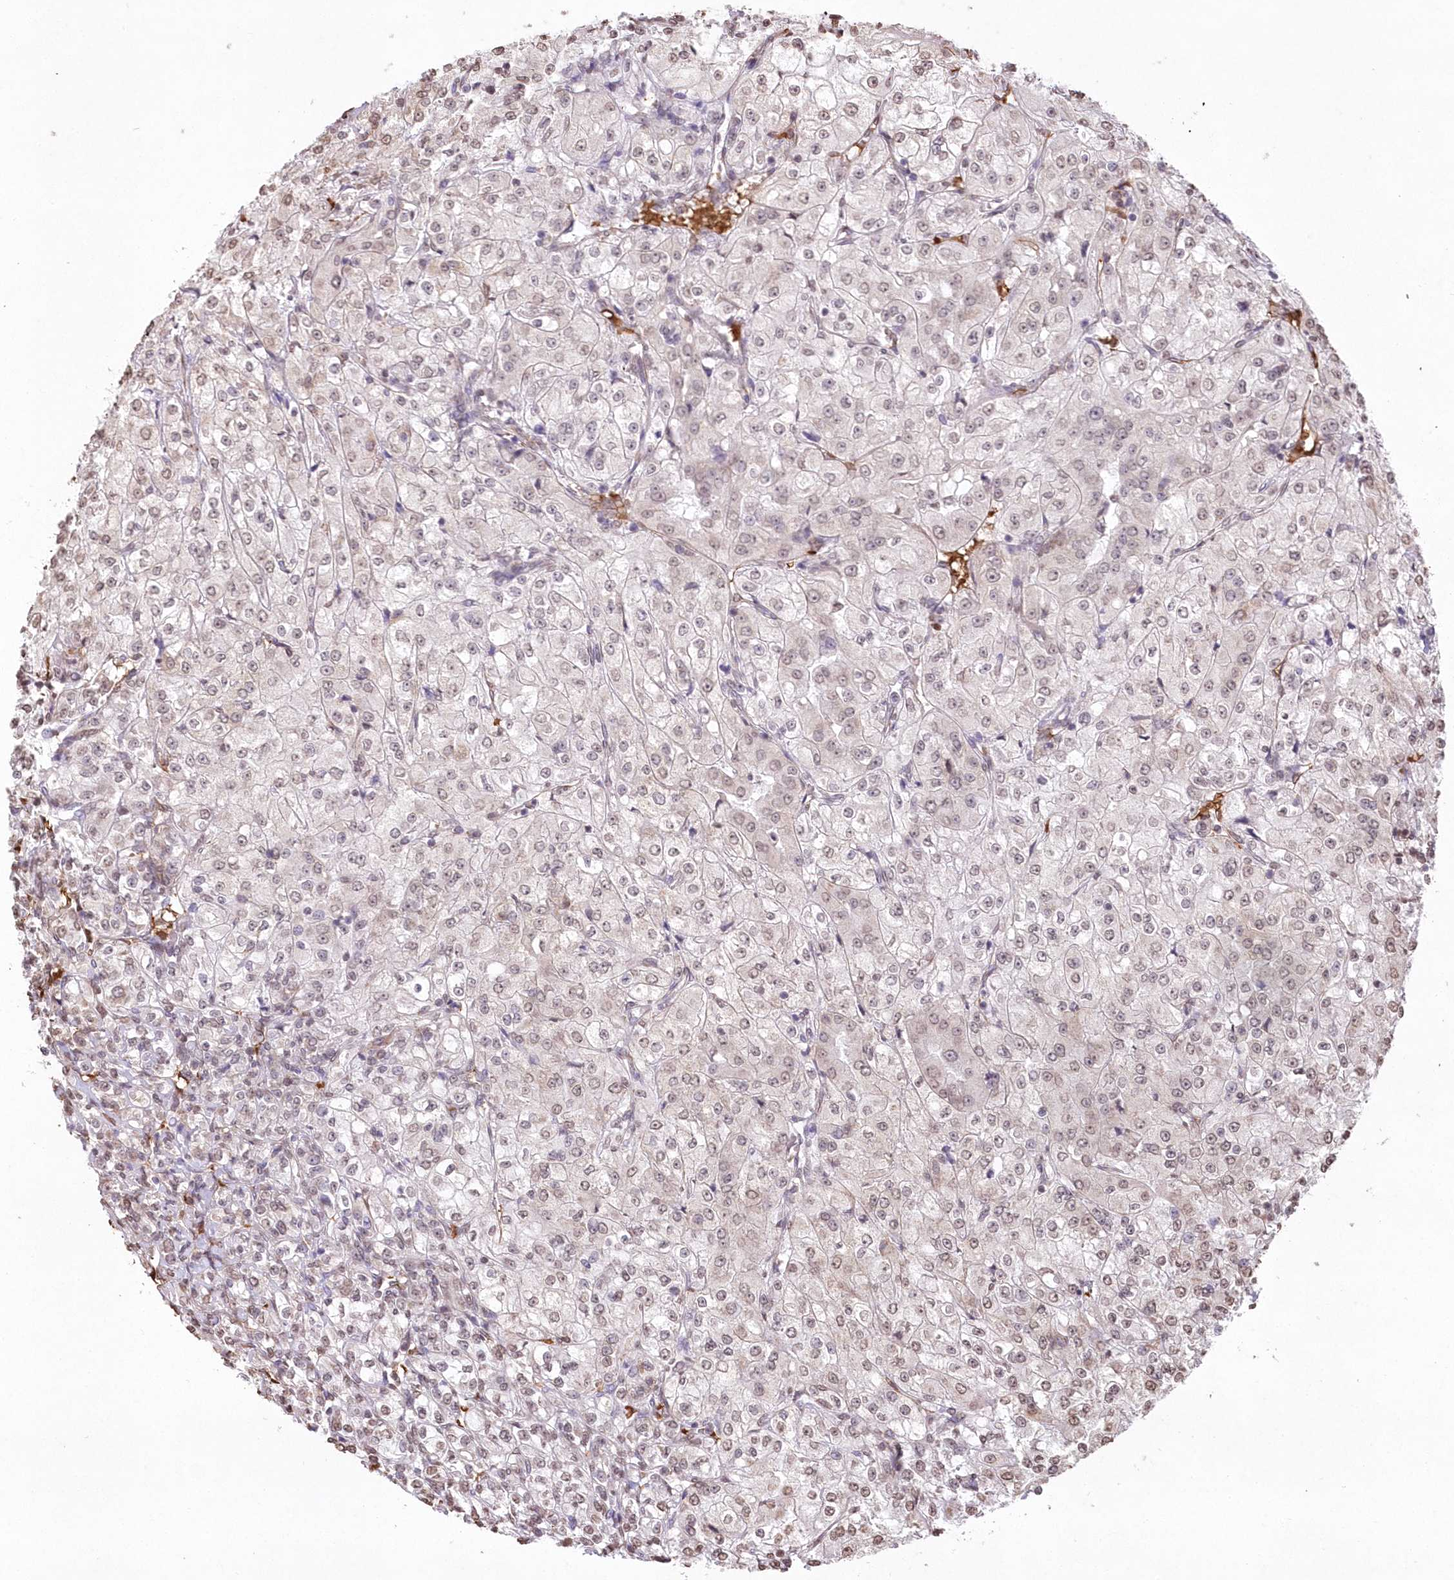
{"staining": {"intensity": "negative", "quantity": "none", "location": "none"}, "tissue": "renal cancer", "cell_type": "Tumor cells", "image_type": "cancer", "snomed": [{"axis": "morphology", "description": "Adenocarcinoma, NOS"}, {"axis": "topography", "description": "Kidney"}], "caption": "This is an immunohistochemistry (IHC) photomicrograph of renal cancer (adenocarcinoma). There is no positivity in tumor cells.", "gene": "RBM27", "patient": {"sex": "male", "age": 77}}